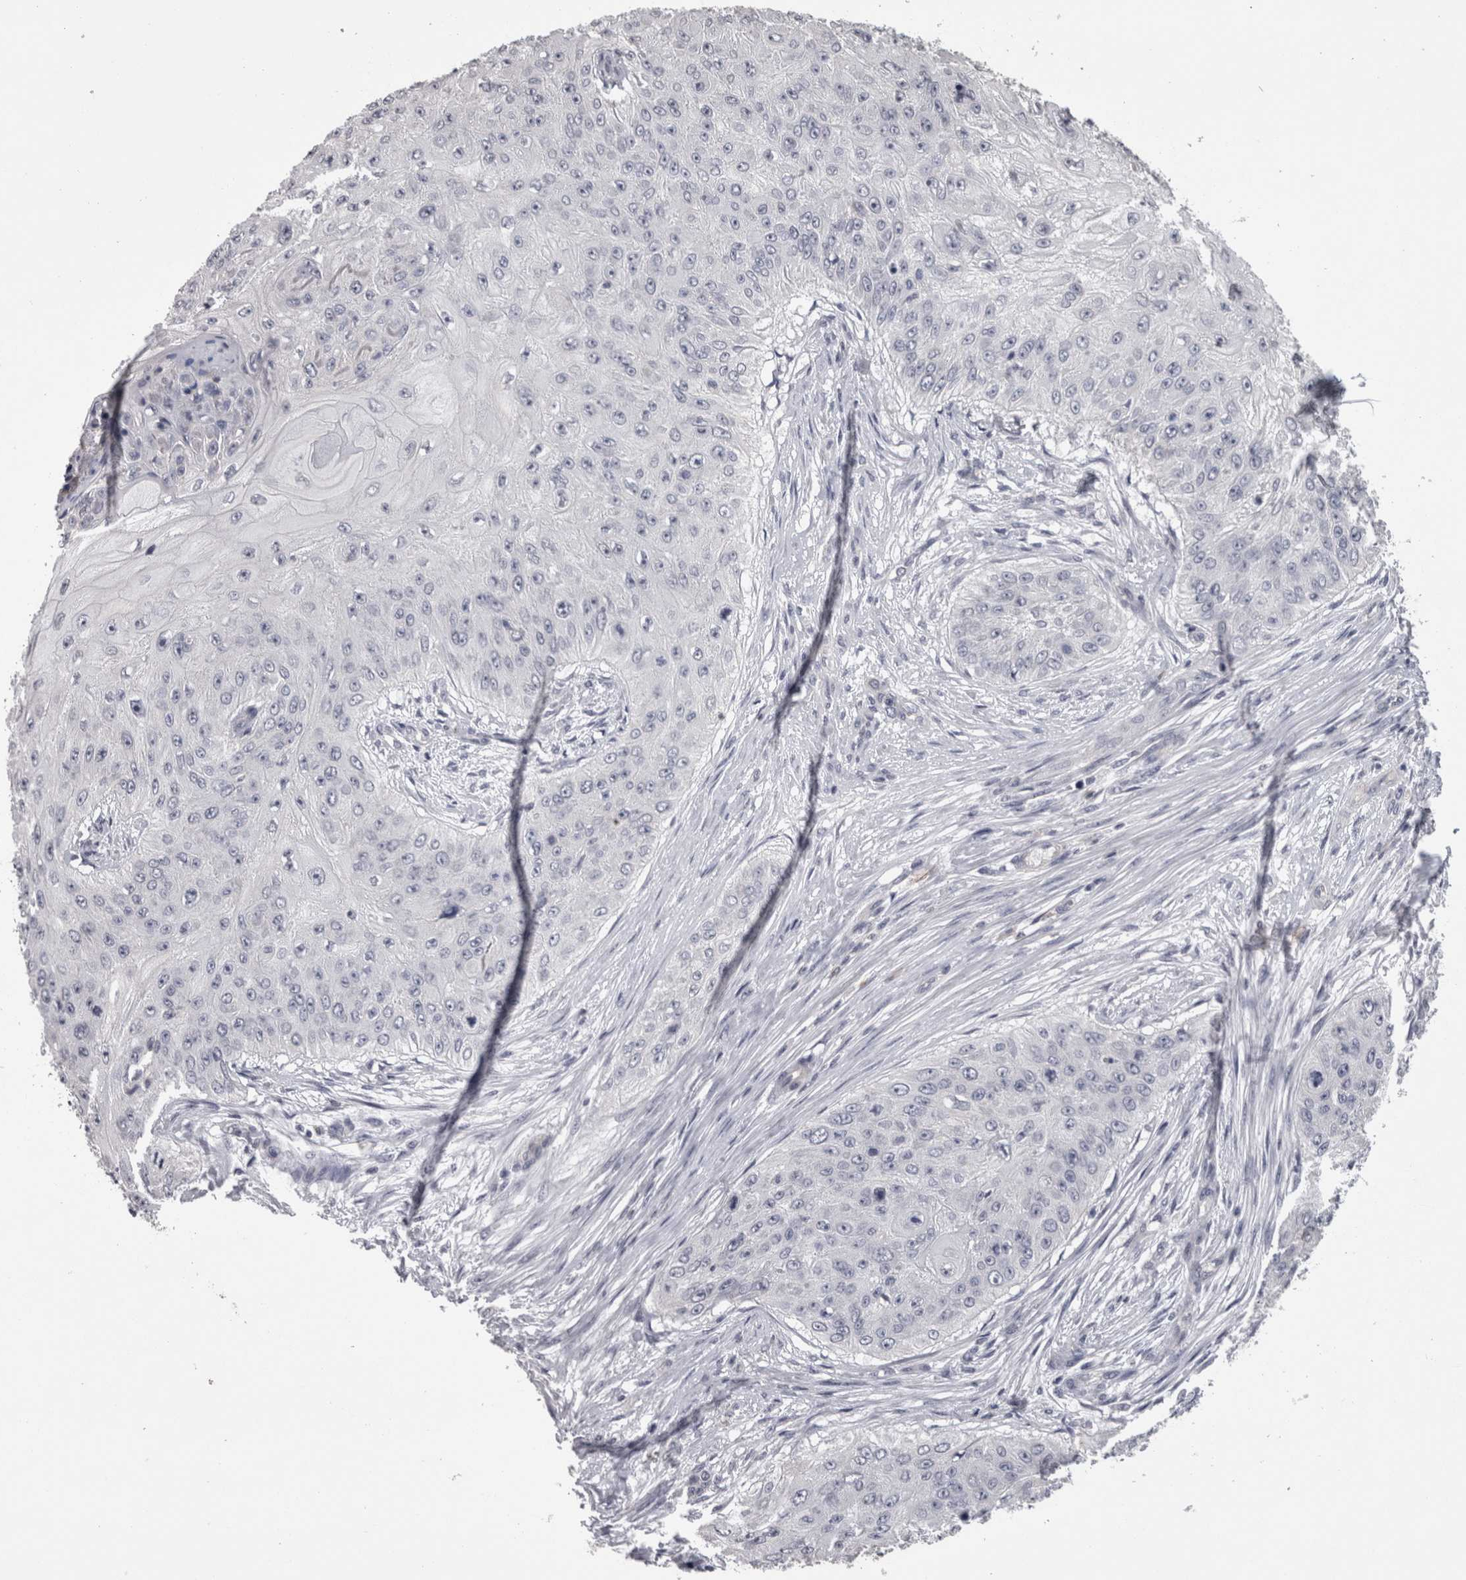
{"staining": {"intensity": "negative", "quantity": "none", "location": "none"}, "tissue": "skin cancer", "cell_type": "Tumor cells", "image_type": "cancer", "snomed": [{"axis": "morphology", "description": "Squamous cell carcinoma, NOS"}, {"axis": "topography", "description": "Skin"}], "caption": "An image of human squamous cell carcinoma (skin) is negative for staining in tumor cells. (Brightfield microscopy of DAB (3,3'-diaminobenzidine) IHC at high magnification).", "gene": "PON3", "patient": {"sex": "female", "age": 80}}